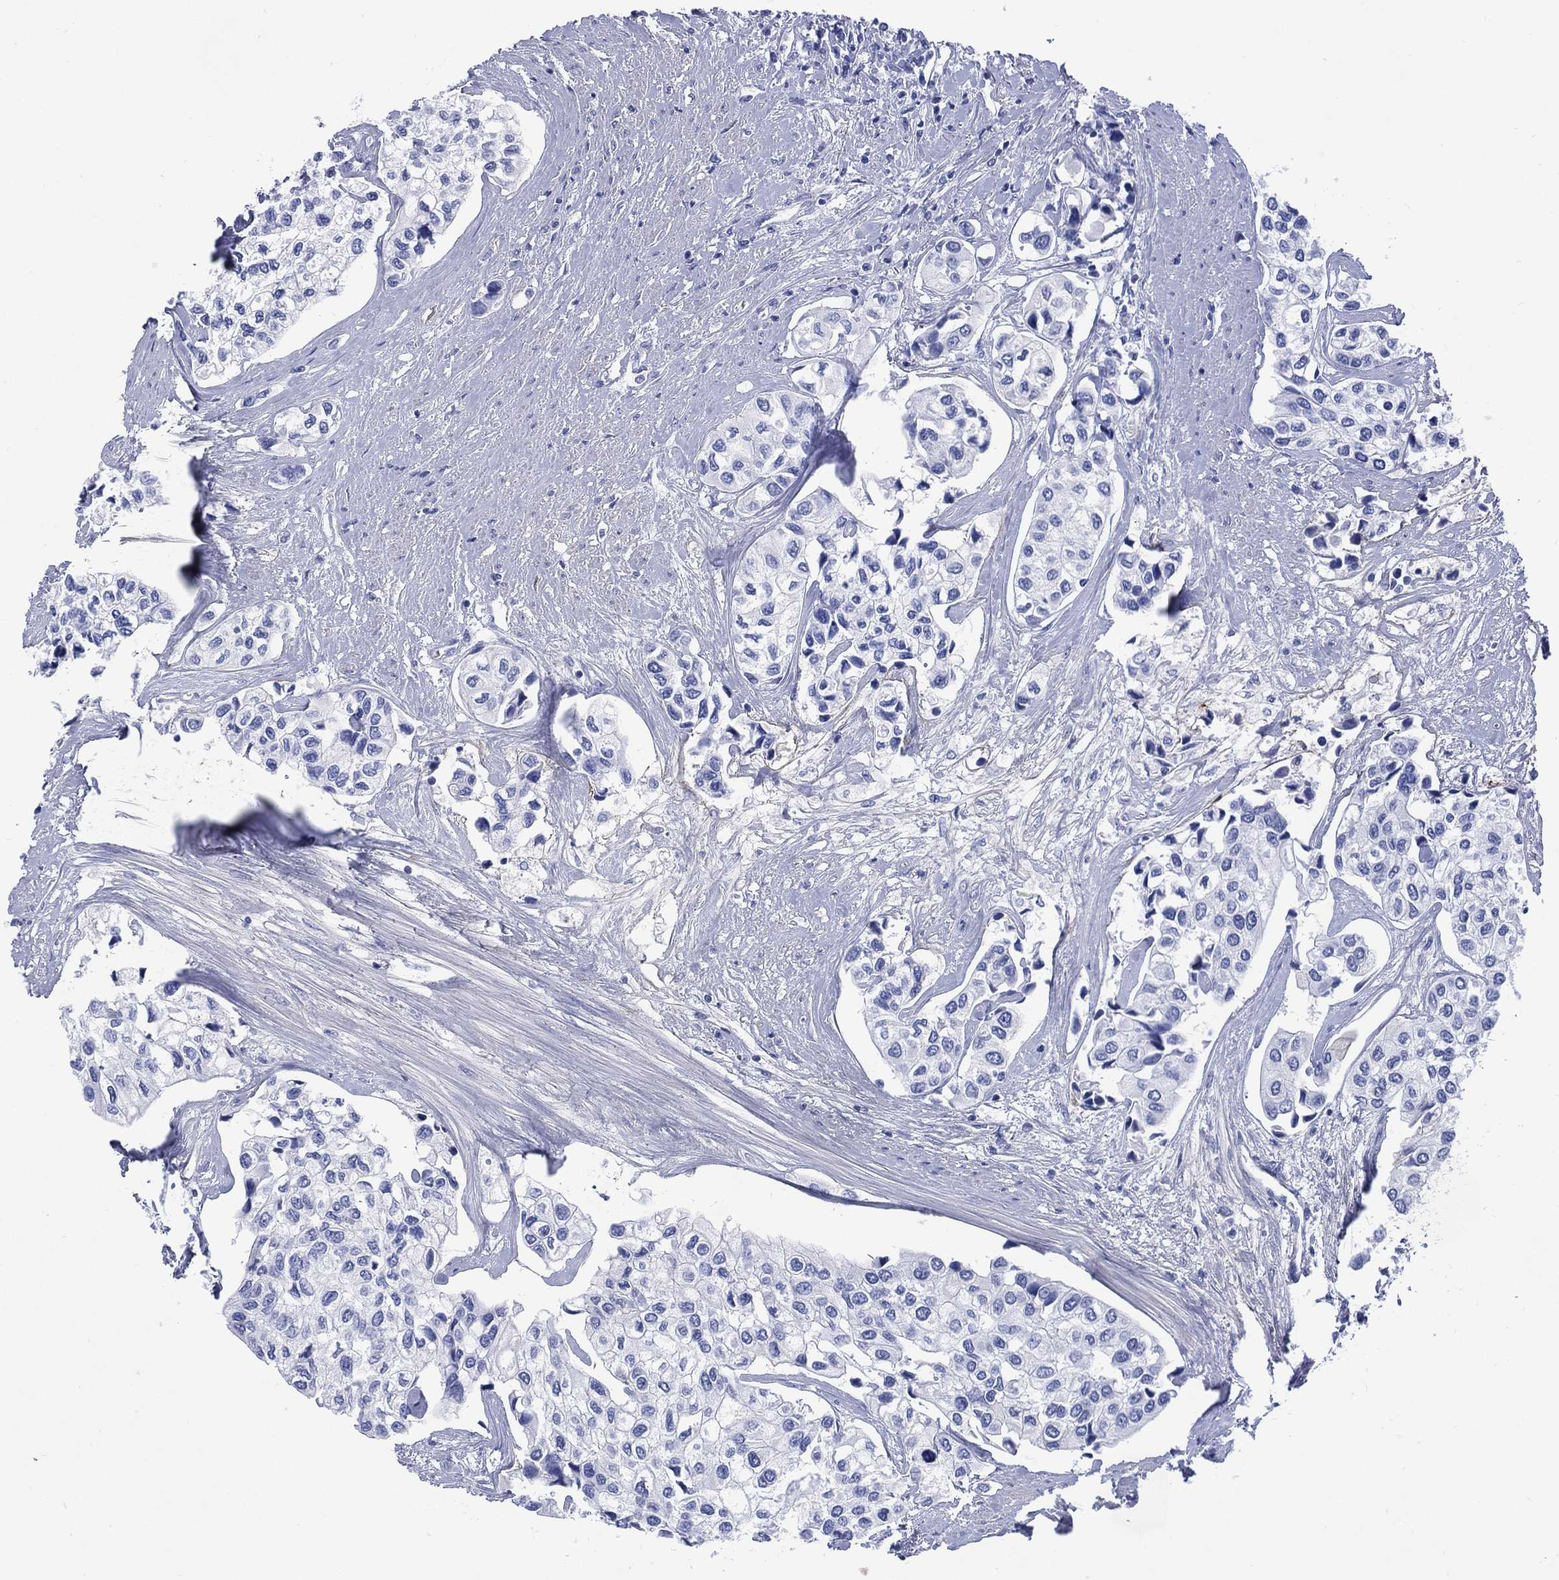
{"staining": {"intensity": "negative", "quantity": "none", "location": "none"}, "tissue": "urothelial cancer", "cell_type": "Tumor cells", "image_type": "cancer", "snomed": [{"axis": "morphology", "description": "Urothelial carcinoma, High grade"}, {"axis": "topography", "description": "Urinary bladder"}], "caption": "DAB immunohistochemical staining of human high-grade urothelial carcinoma exhibits no significant expression in tumor cells.", "gene": "SHCBP1L", "patient": {"sex": "male", "age": 73}}